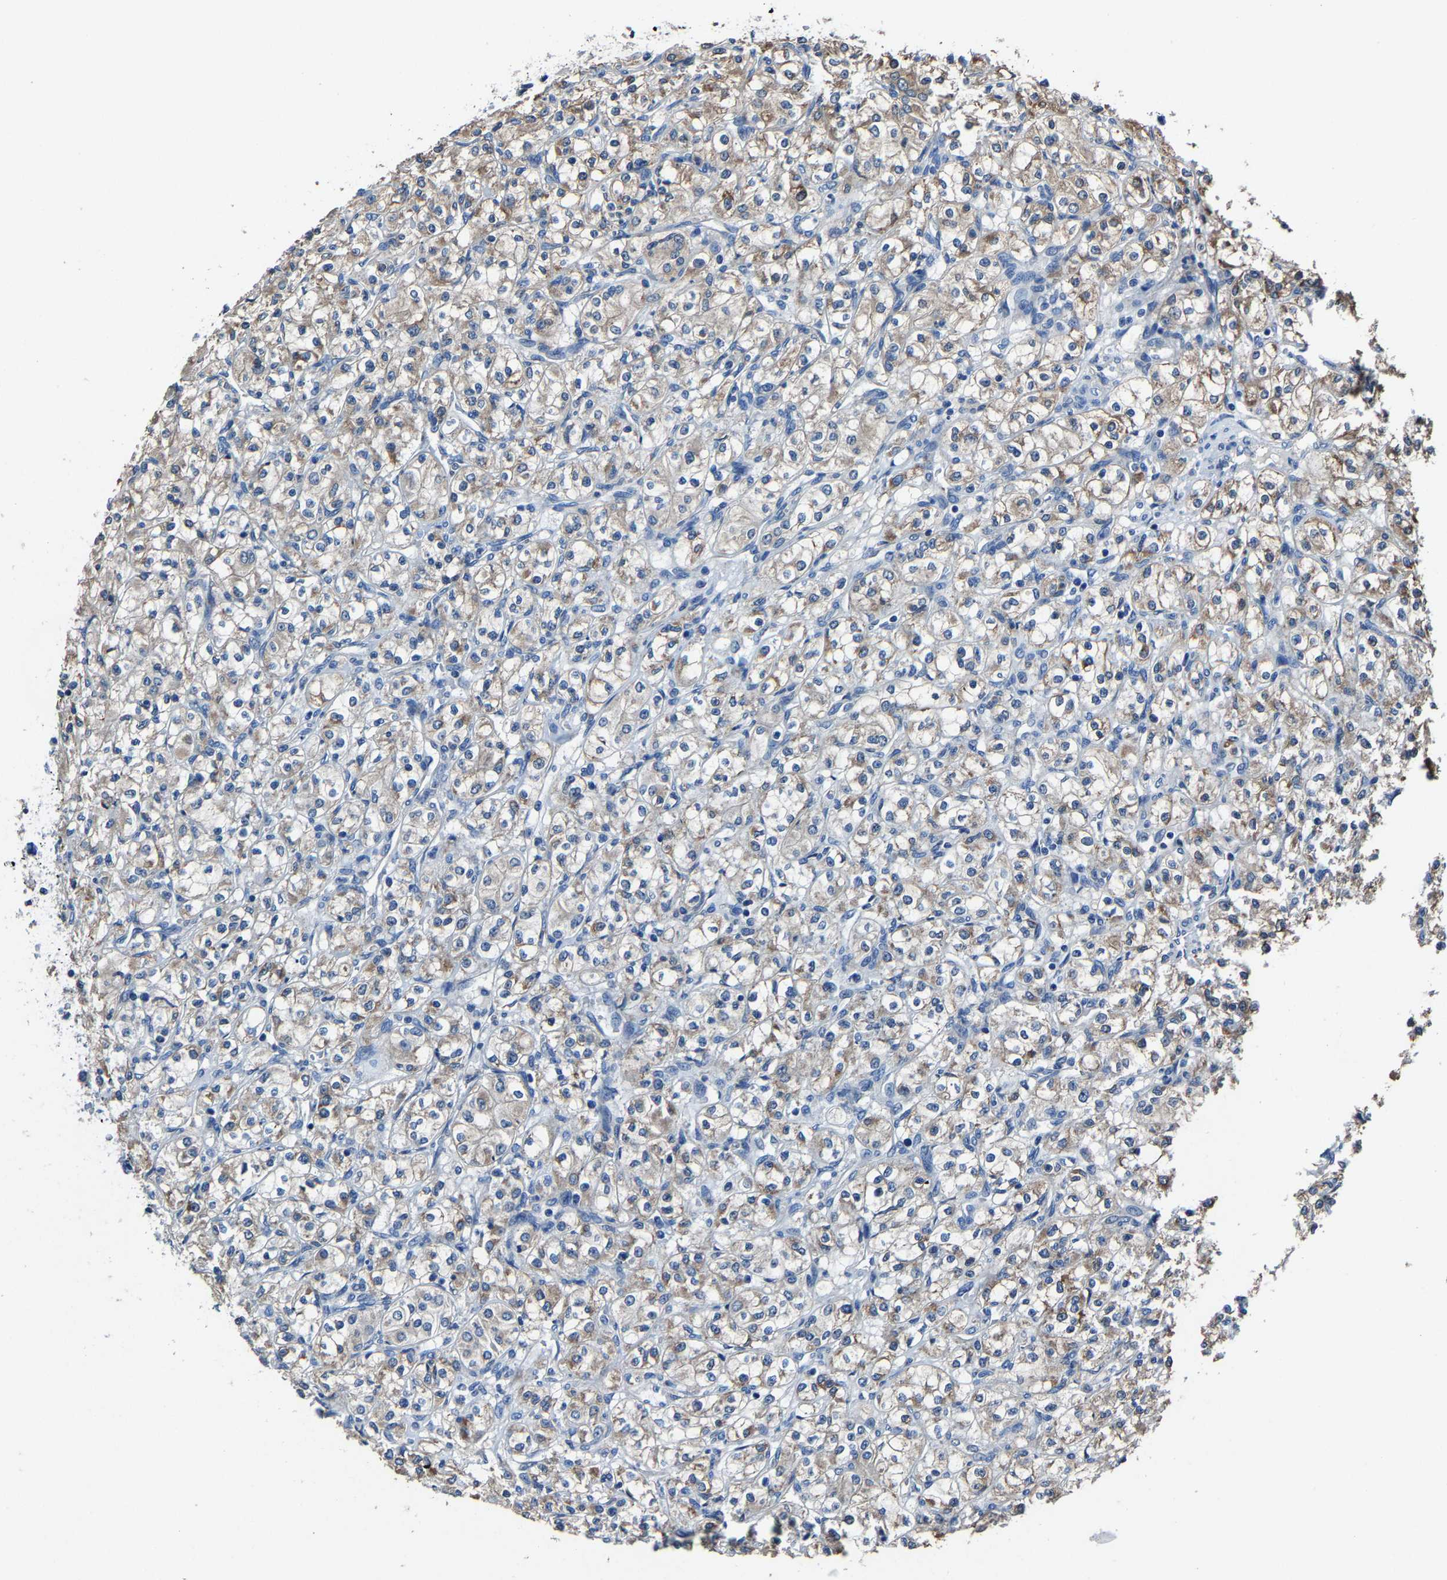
{"staining": {"intensity": "weak", "quantity": ">75%", "location": "cytoplasmic/membranous"}, "tissue": "renal cancer", "cell_type": "Tumor cells", "image_type": "cancer", "snomed": [{"axis": "morphology", "description": "Adenocarcinoma, NOS"}, {"axis": "topography", "description": "Kidney"}], "caption": "A high-resolution photomicrograph shows immunohistochemistry staining of adenocarcinoma (renal), which exhibits weak cytoplasmic/membranous expression in about >75% of tumor cells.", "gene": "STRBP", "patient": {"sex": "male", "age": 77}}